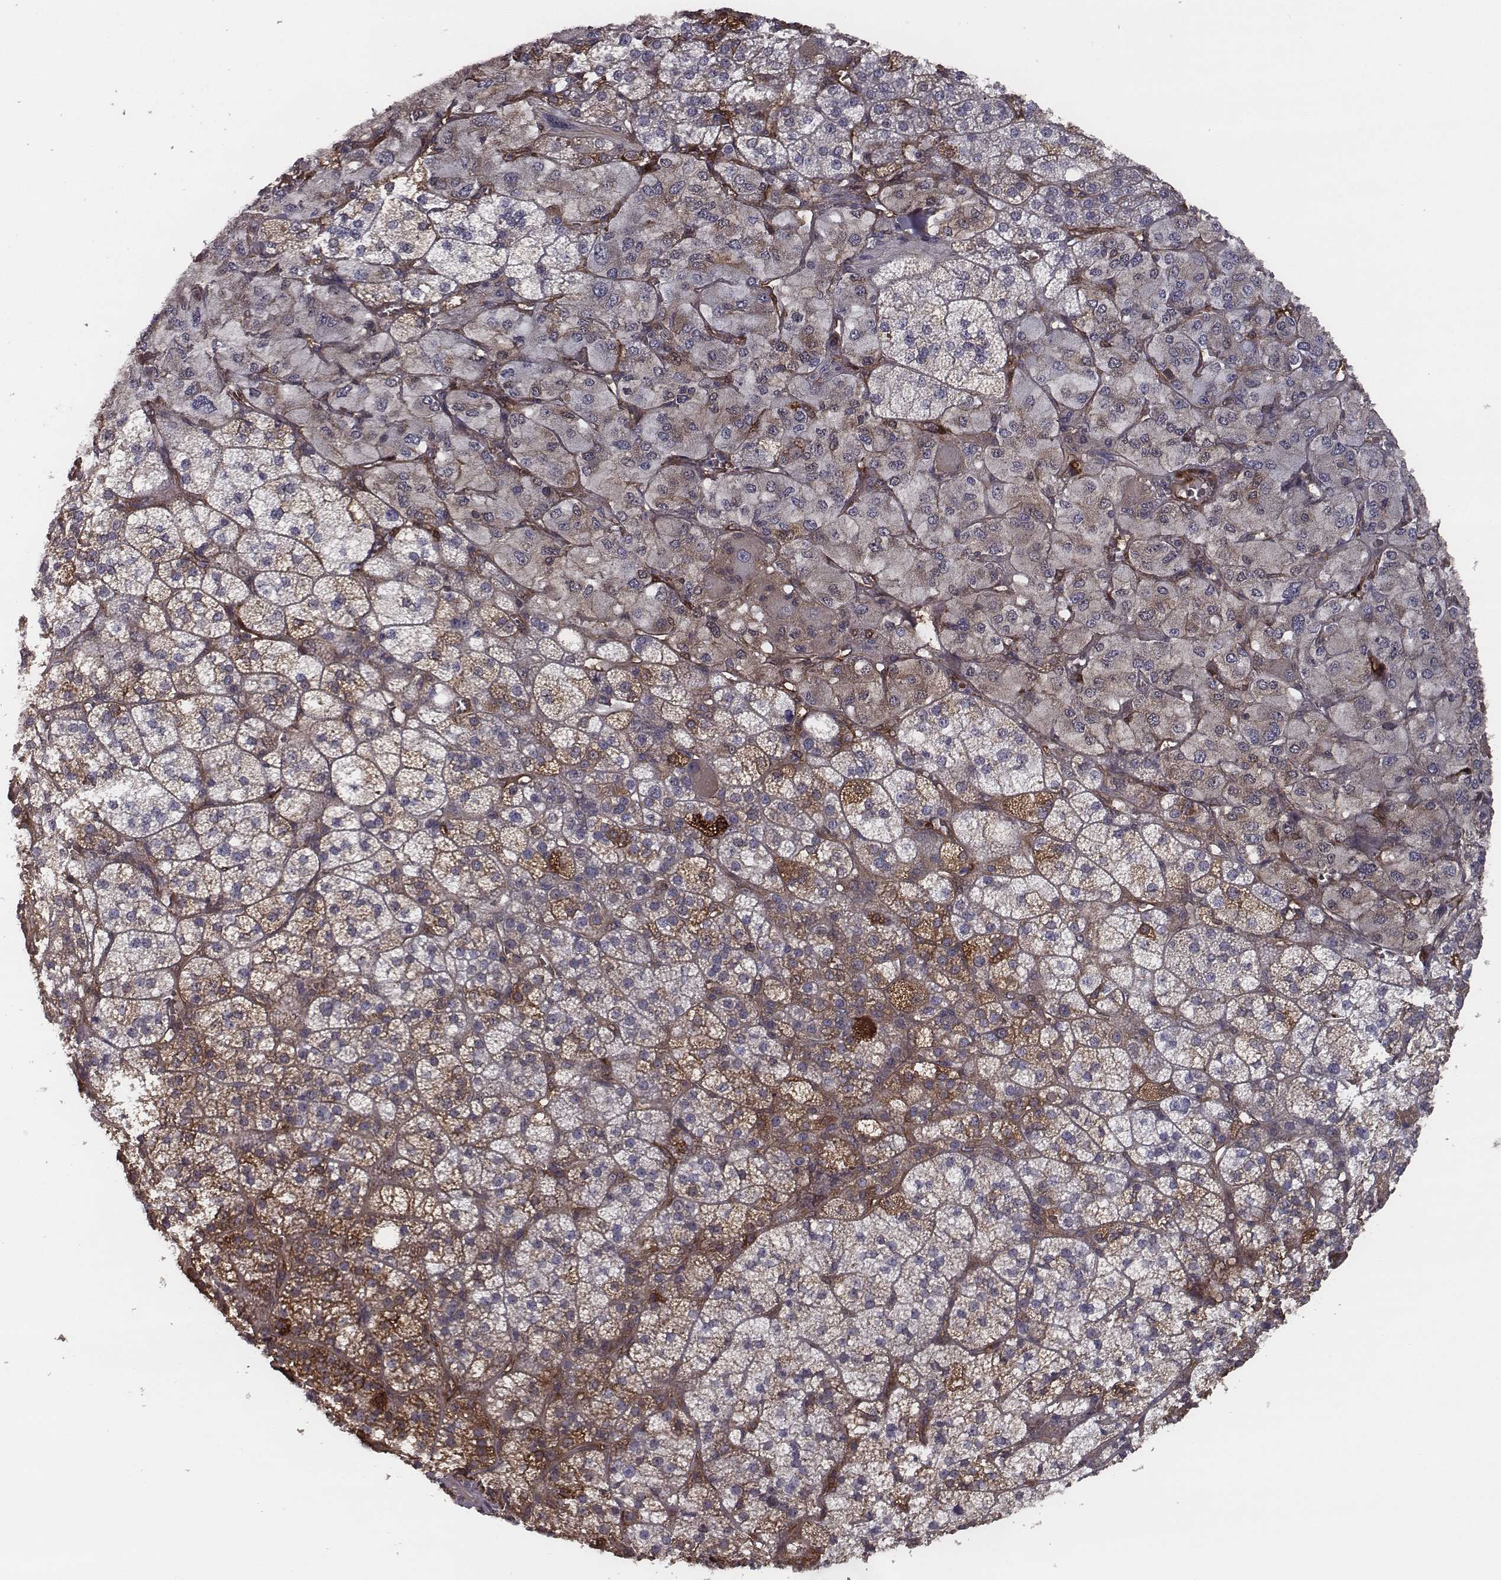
{"staining": {"intensity": "moderate", "quantity": ">75%", "location": "cytoplasmic/membranous"}, "tissue": "adrenal gland", "cell_type": "Glandular cells", "image_type": "normal", "snomed": [{"axis": "morphology", "description": "Normal tissue, NOS"}, {"axis": "topography", "description": "Adrenal gland"}], "caption": "Immunohistochemical staining of normal human adrenal gland reveals medium levels of moderate cytoplasmic/membranous expression in about >75% of glandular cells. The staining is performed using DAB brown chromogen to label protein expression. The nuclei are counter-stained blue using hematoxylin.", "gene": "ISYNA1", "patient": {"sex": "female", "age": 60}}